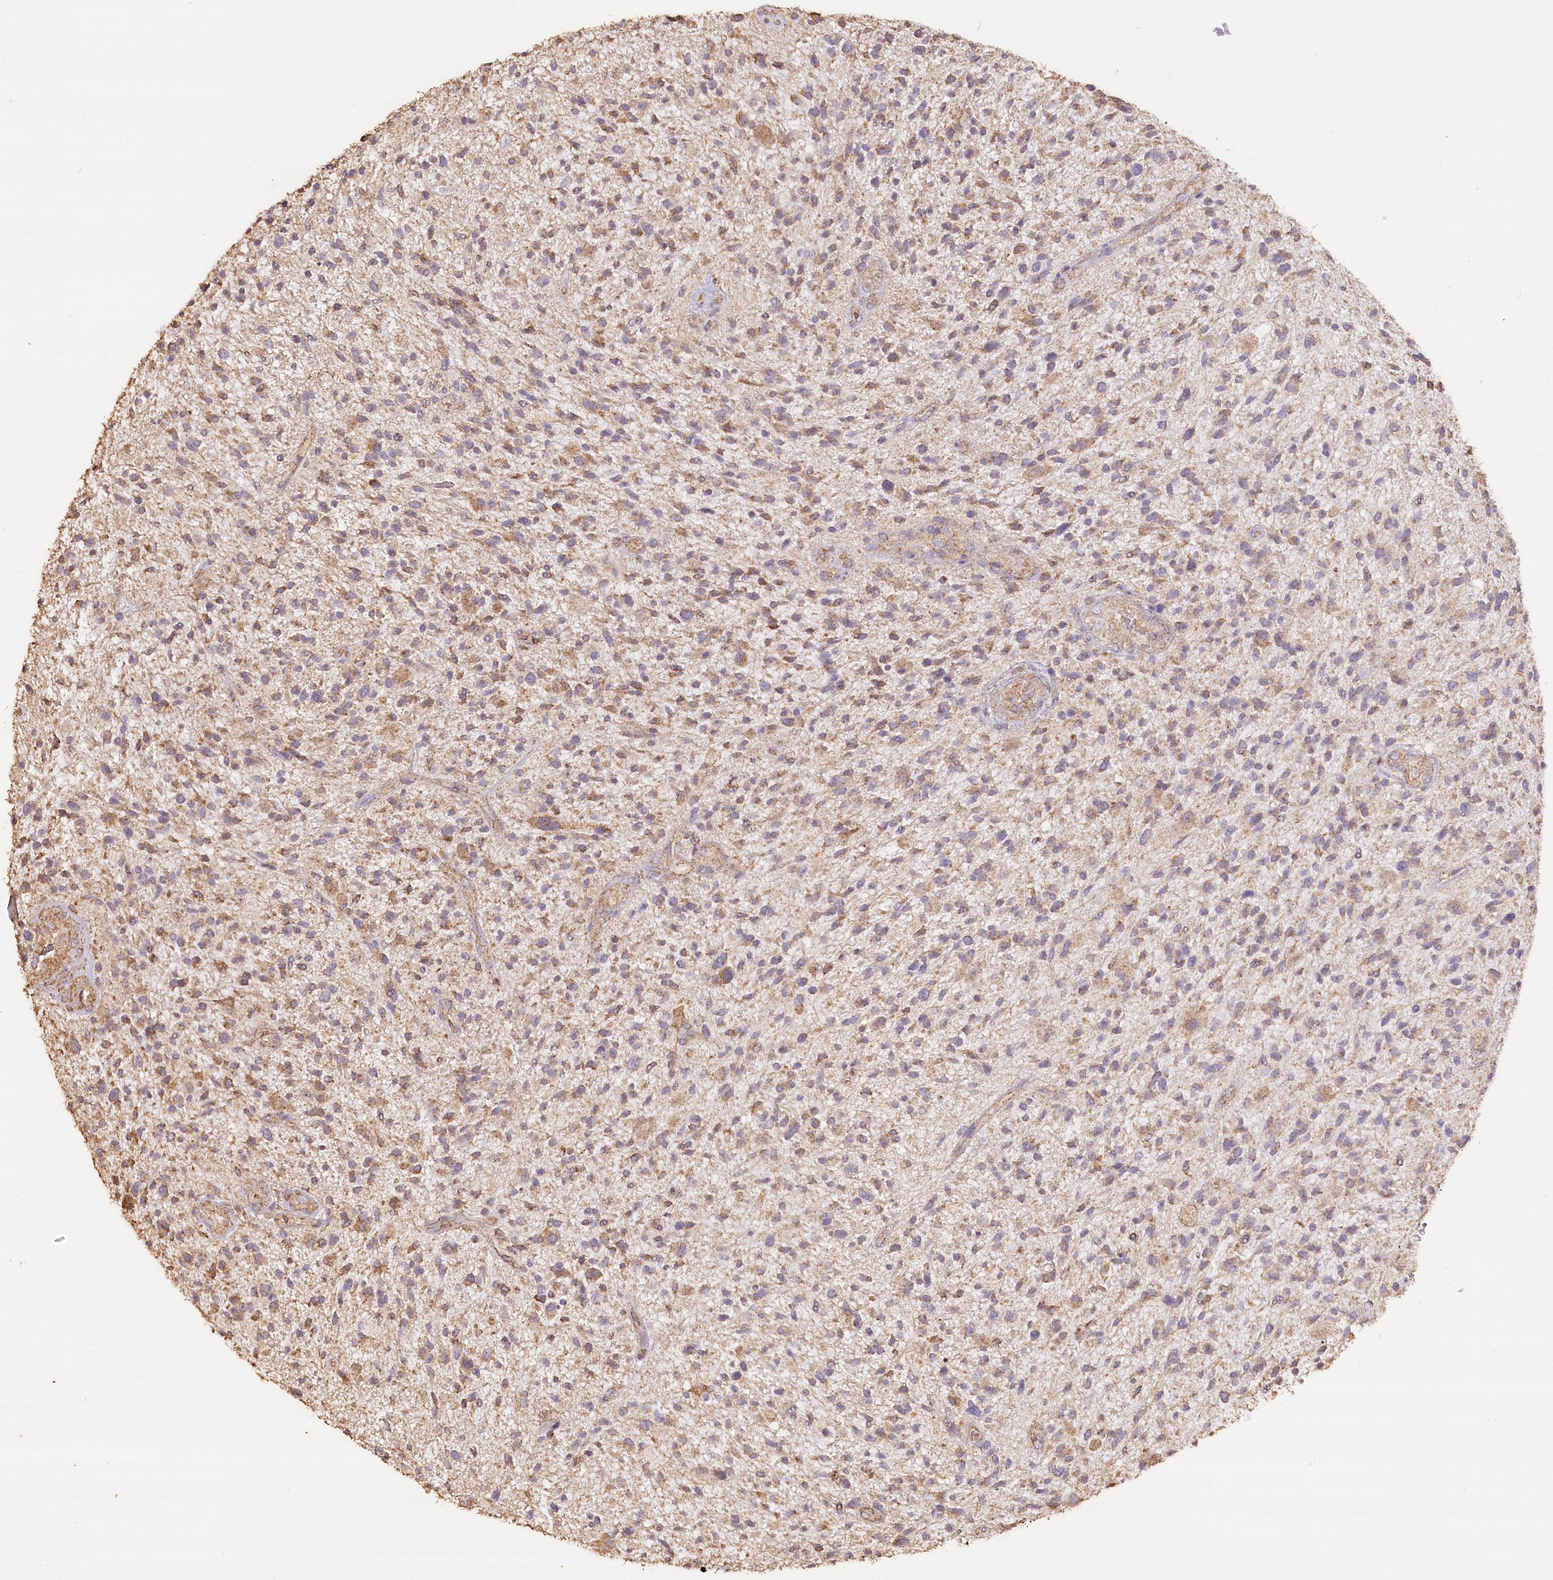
{"staining": {"intensity": "moderate", "quantity": "25%-75%", "location": "cytoplasmic/membranous"}, "tissue": "glioma", "cell_type": "Tumor cells", "image_type": "cancer", "snomed": [{"axis": "morphology", "description": "Glioma, malignant, High grade"}, {"axis": "topography", "description": "Brain"}], "caption": "Glioma tissue shows moderate cytoplasmic/membranous positivity in about 25%-75% of tumor cells (DAB (3,3'-diaminobenzidine) IHC with brightfield microscopy, high magnification).", "gene": "IREB2", "patient": {"sex": "male", "age": 47}}